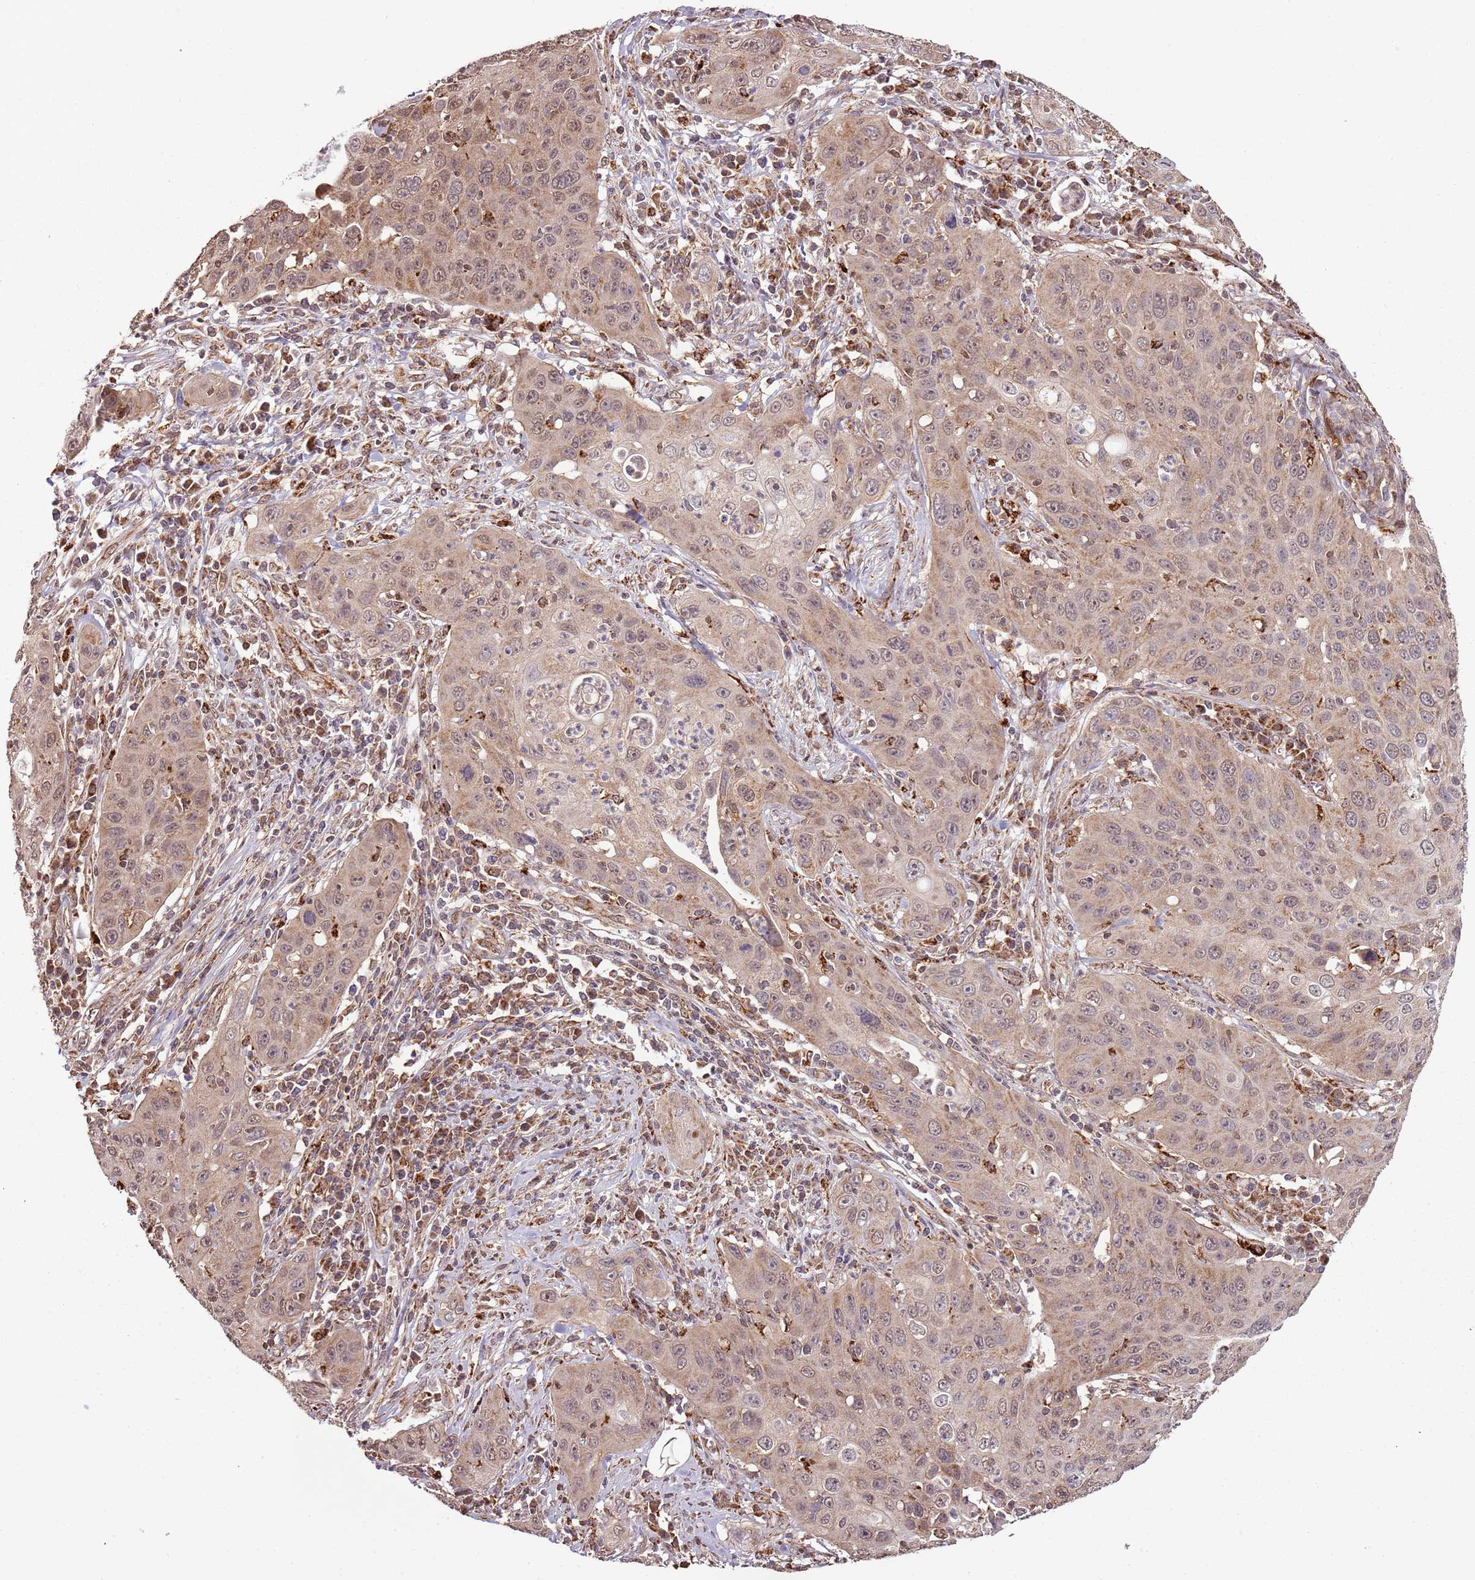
{"staining": {"intensity": "moderate", "quantity": ">75%", "location": "cytoplasmic/membranous,nuclear"}, "tissue": "cervical cancer", "cell_type": "Tumor cells", "image_type": "cancer", "snomed": [{"axis": "morphology", "description": "Squamous cell carcinoma, NOS"}, {"axis": "topography", "description": "Cervix"}], "caption": "Protein staining exhibits moderate cytoplasmic/membranous and nuclear expression in about >75% of tumor cells in cervical cancer (squamous cell carcinoma).", "gene": "IL17RD", "patient": {"sex": "female", "age": 36}}